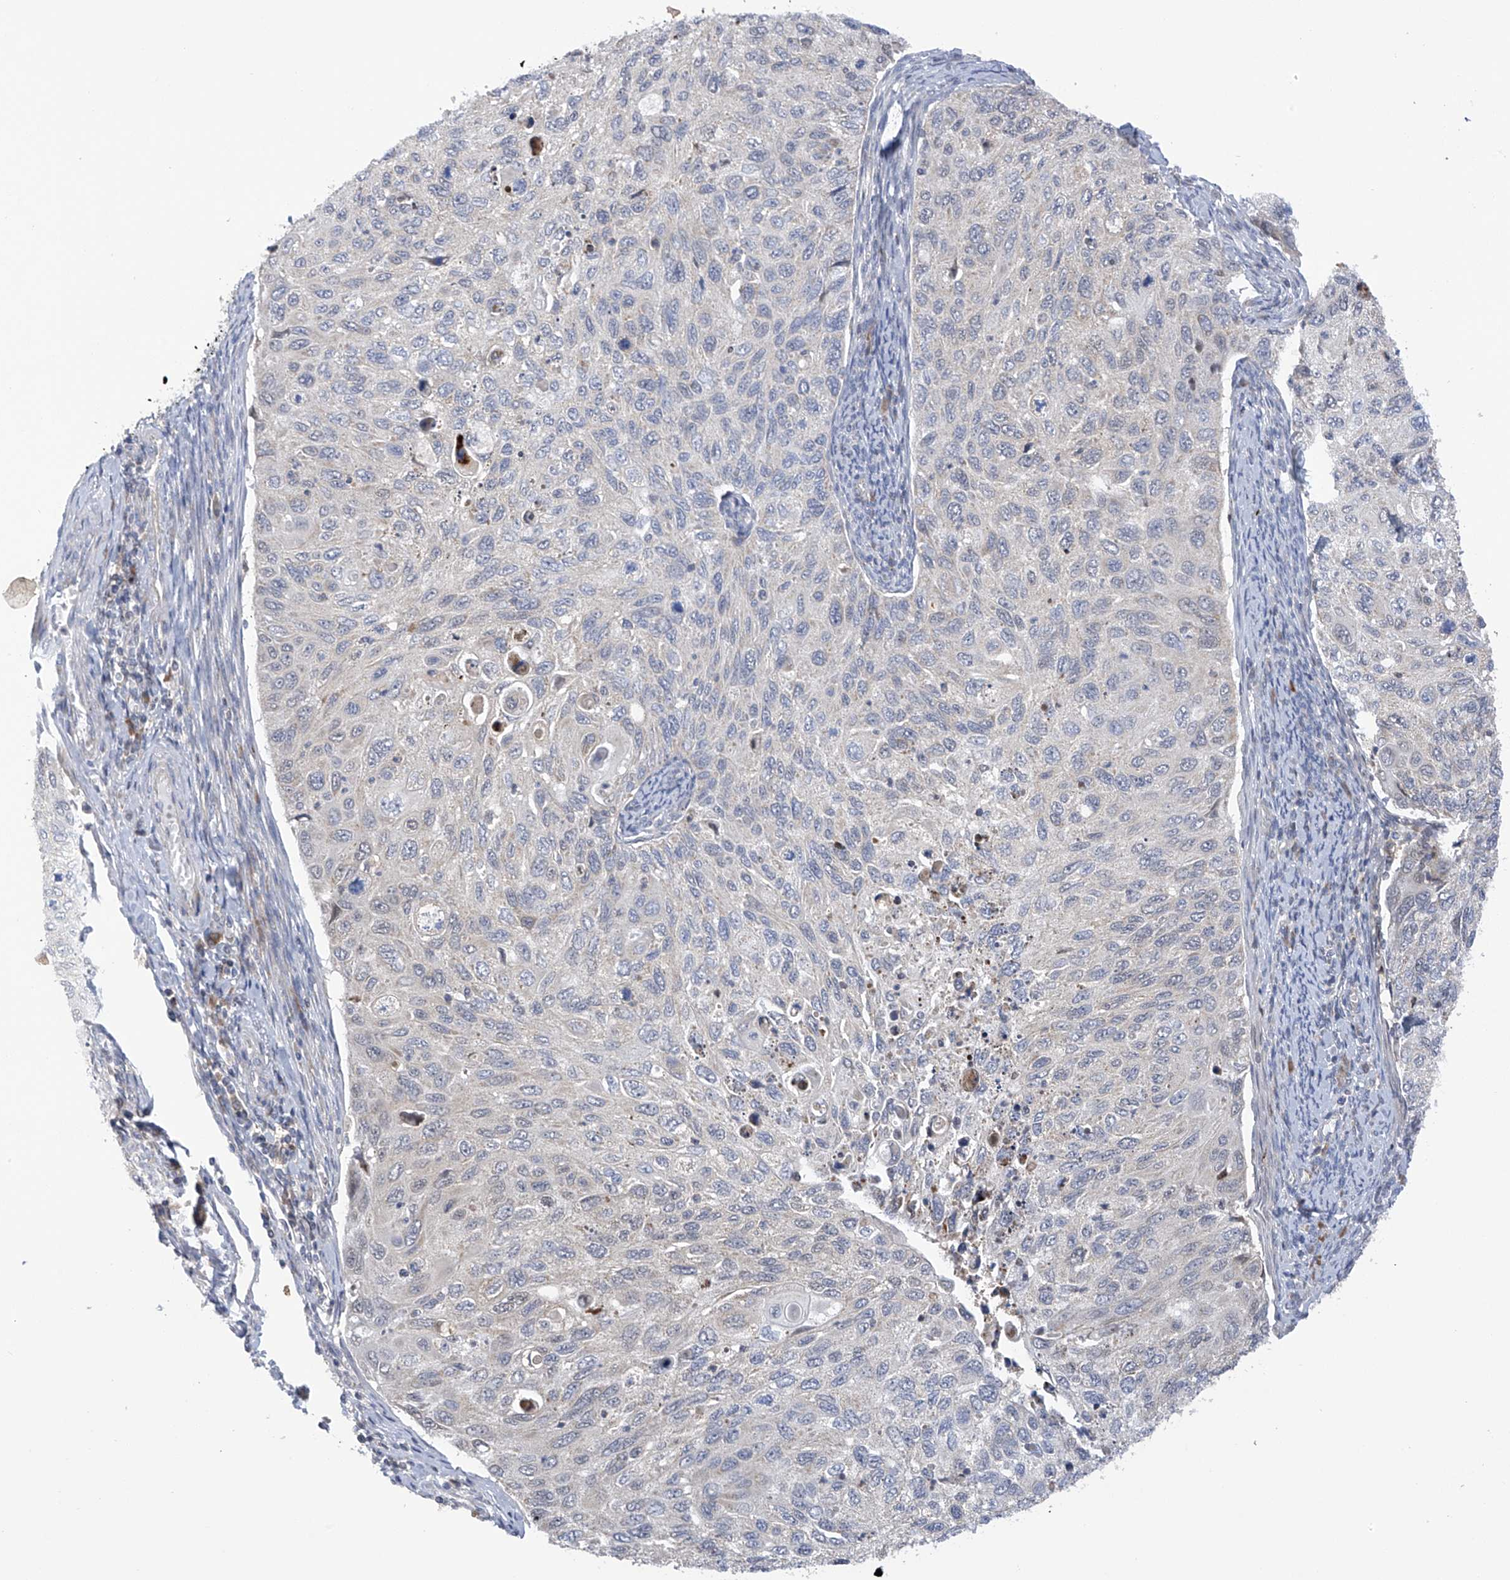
{"staining": {"intensity": "negative", "quantity": "none", "location": "none"}, "tissue": "cervical cancer", "cell_type": "Tumor cells", "image_type": "cancer", "snomed": [{"axis": "morphology", "description": "Squamous cell carcinoma, NOS"}, {"axis": "topography", "description": "Cervix"}], "caption": "Immunohistochemical staining of cervical squamous cell carcinoma demonstrates no significant staining in tumor cells.", "gene": "SLCO4A1", "patient": {"sex": "female", "age": 70}}